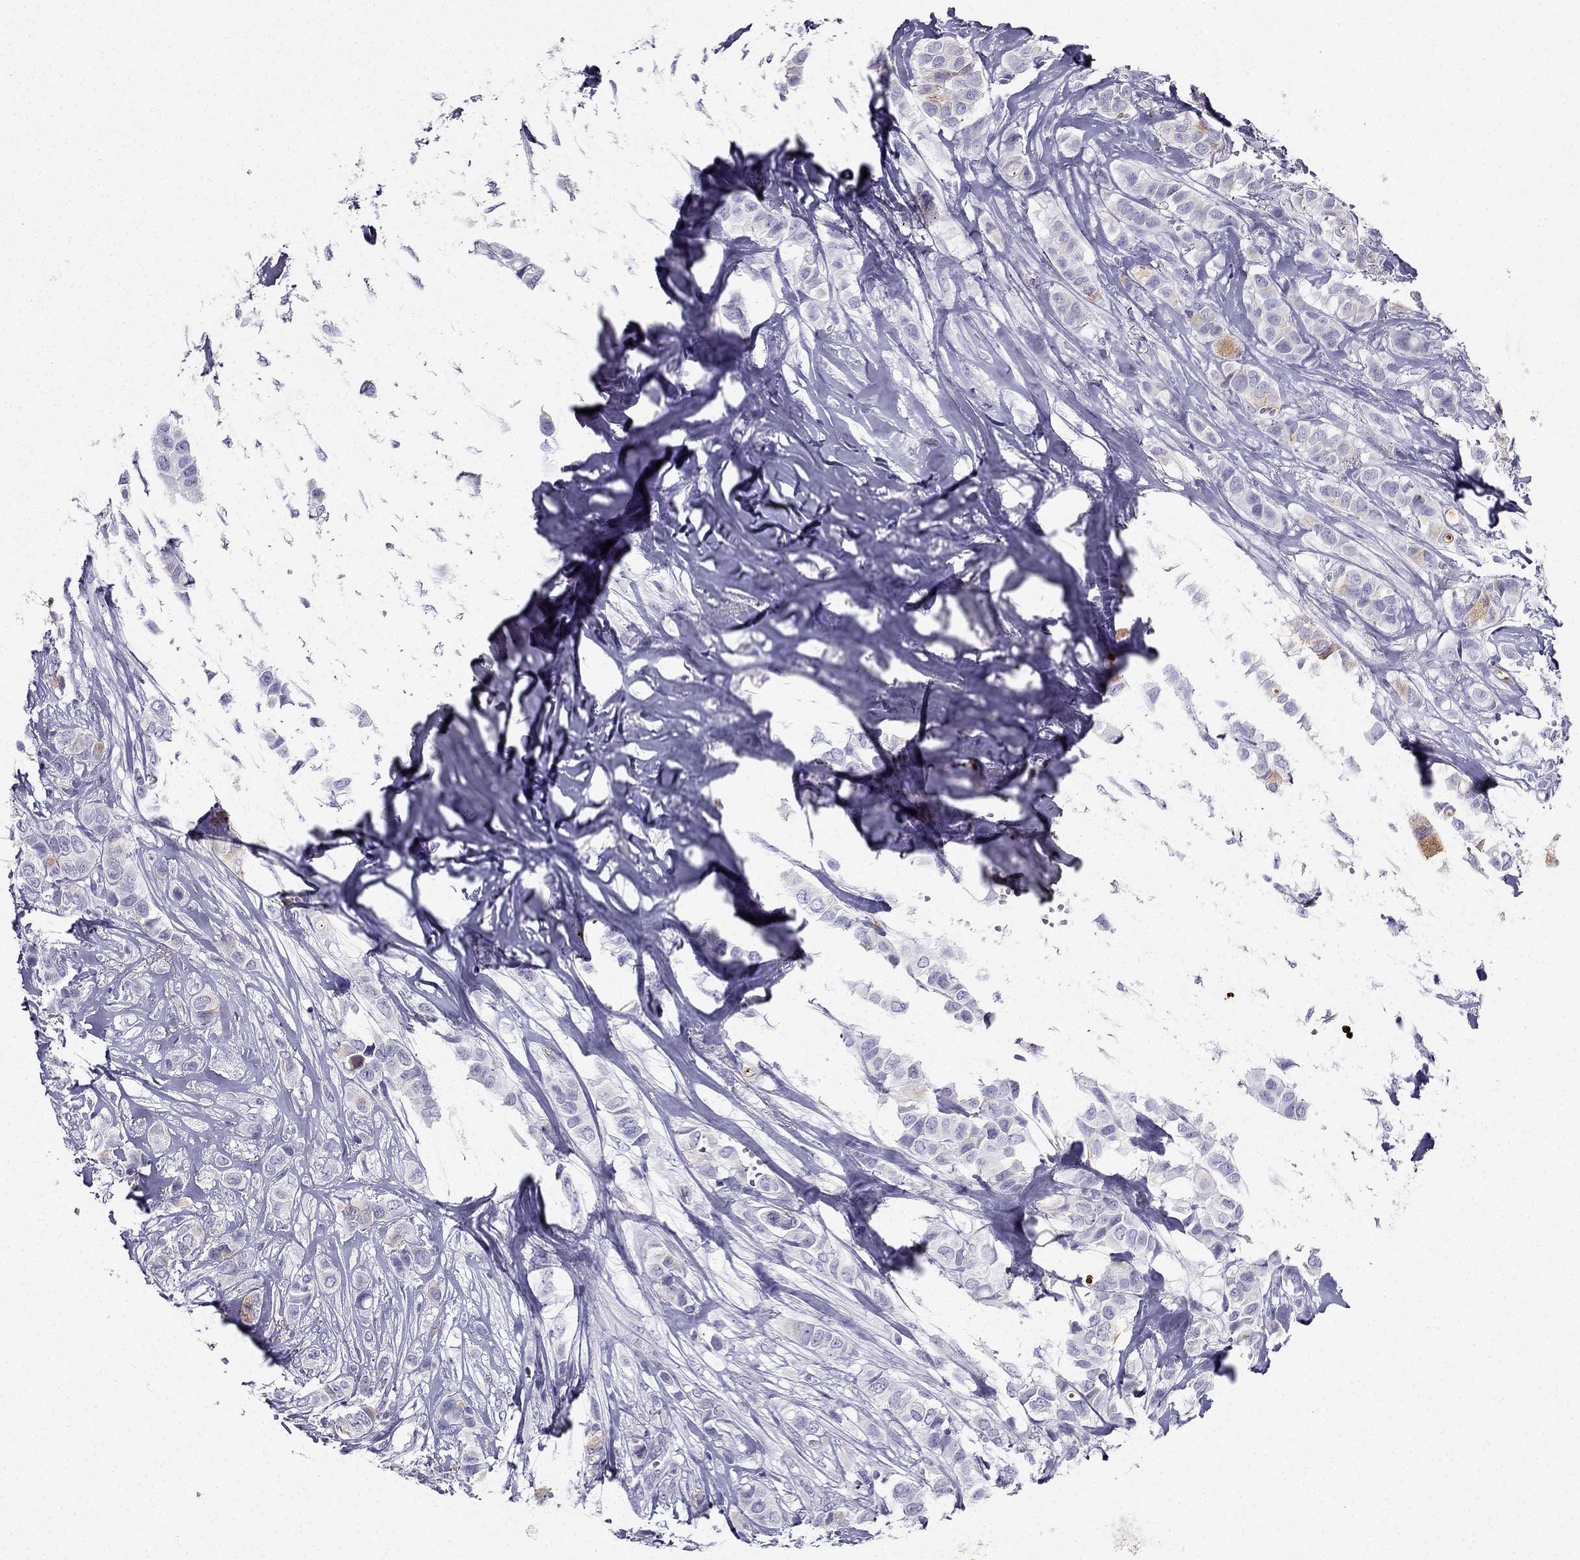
{"staining": {"intensity": "negative", "quantity": "none", "location": "none"}, "tissue": "breast cancer", "cell_type": "Tumor cells", "image_type": "cancer", "snomed": [{"axis": "morphology", "description": "Duct carcinoma"}, {"axis": "topography", "description": "Breast"}], "caption": "Breast intraductal carcinoma was stained to show a protein in brown. There is no significant positivity in tumor cells.", "gene": "TFF3", "patient": {"sex": "female", "age": 85}}